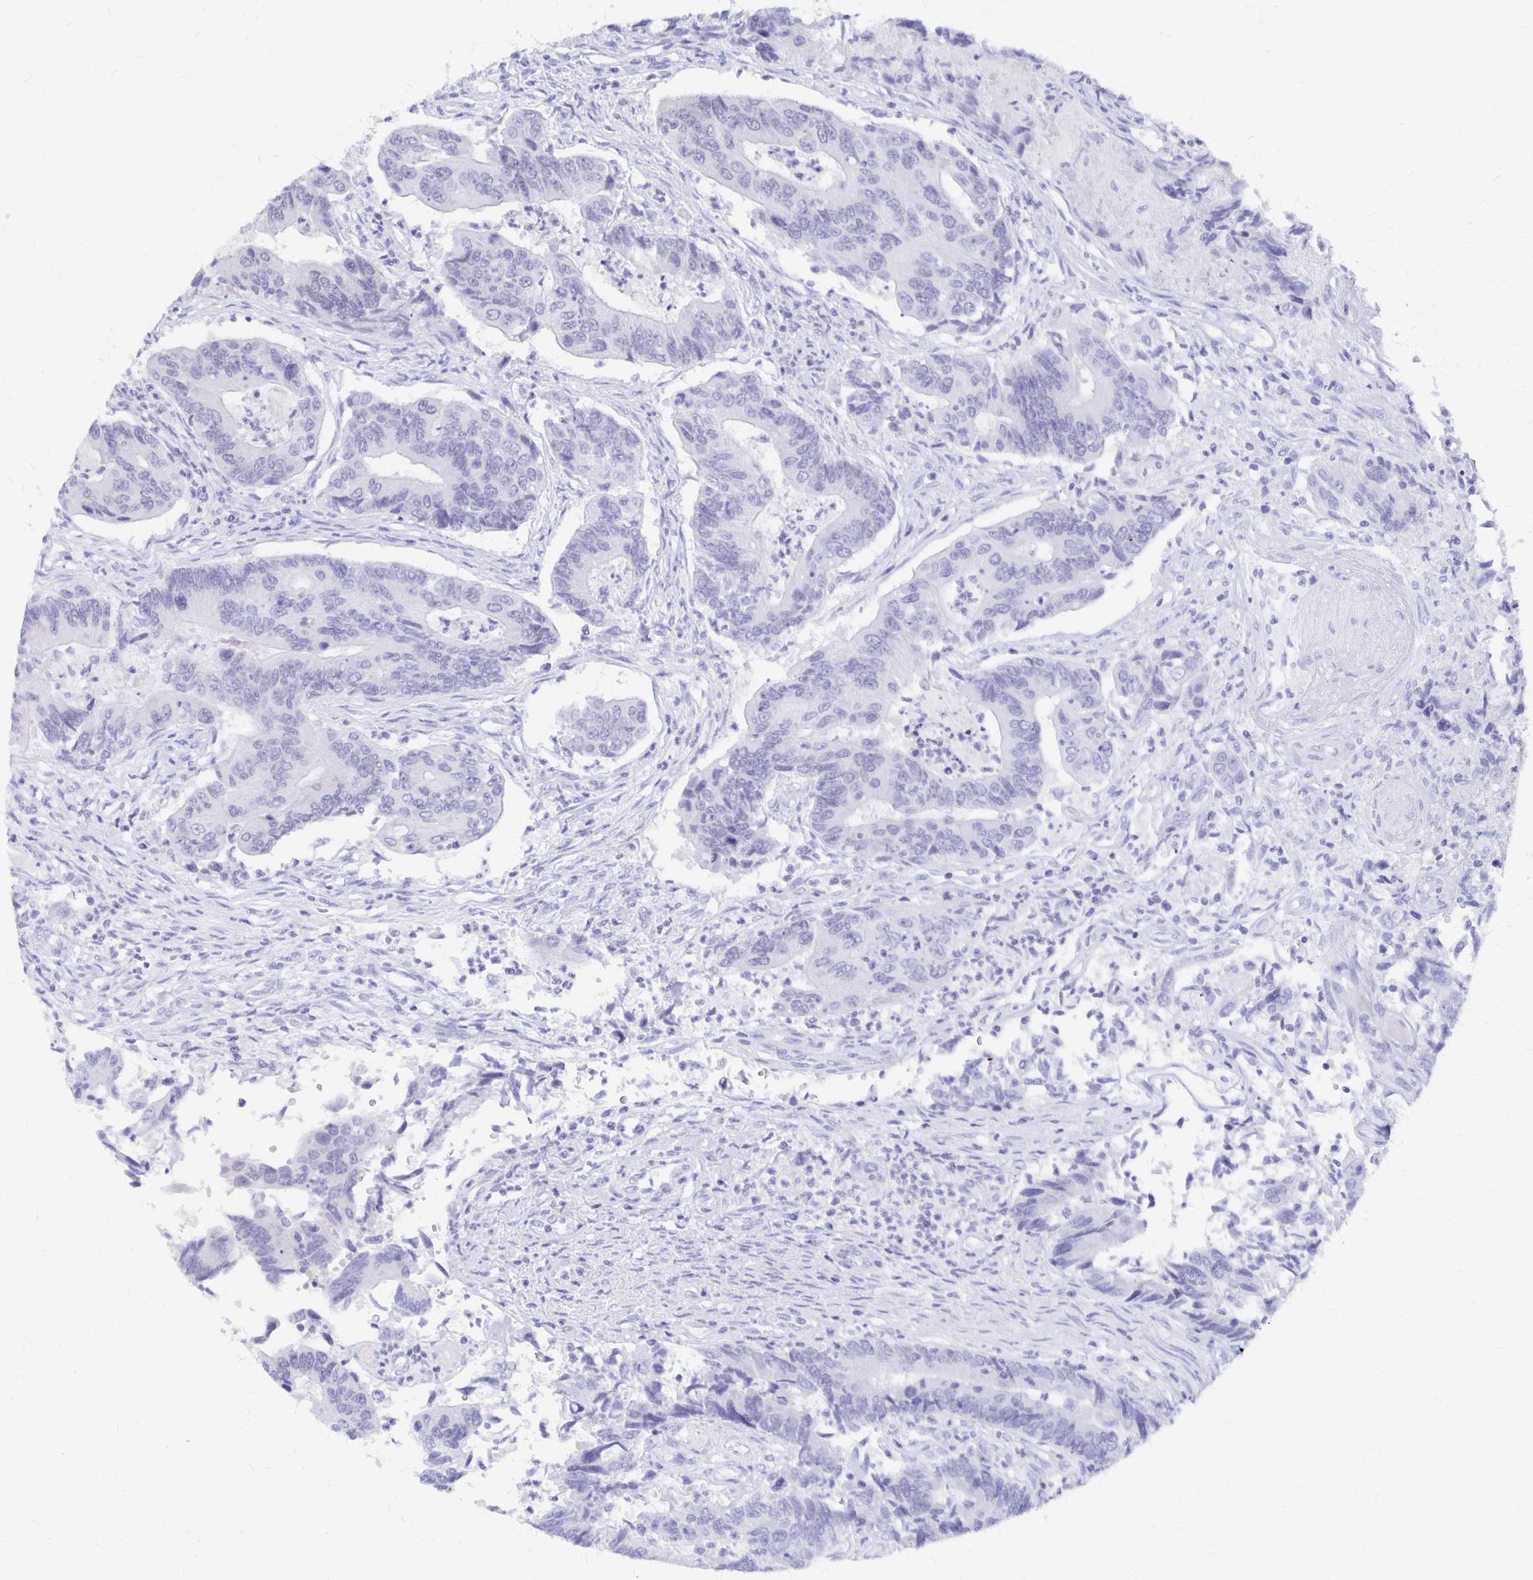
{"staining": {"intensity": "negative", "quantity": "none", "location": "none"}, "tissue": "colorectal cancer", "cell_type": "Tumor cells", "image_type": "cancer", "snomed": [{"axis": "morphology", "description": "Adenocarcinoma, NOS"}, {"axis": "topography", "description": "Colon"}], "caption": "IHC of human colorectal cancer (adenocarcinoma) shows no expression in tumor cells.", "gene": "SYT2", "patient": {"sex": "female", "age": 67}}